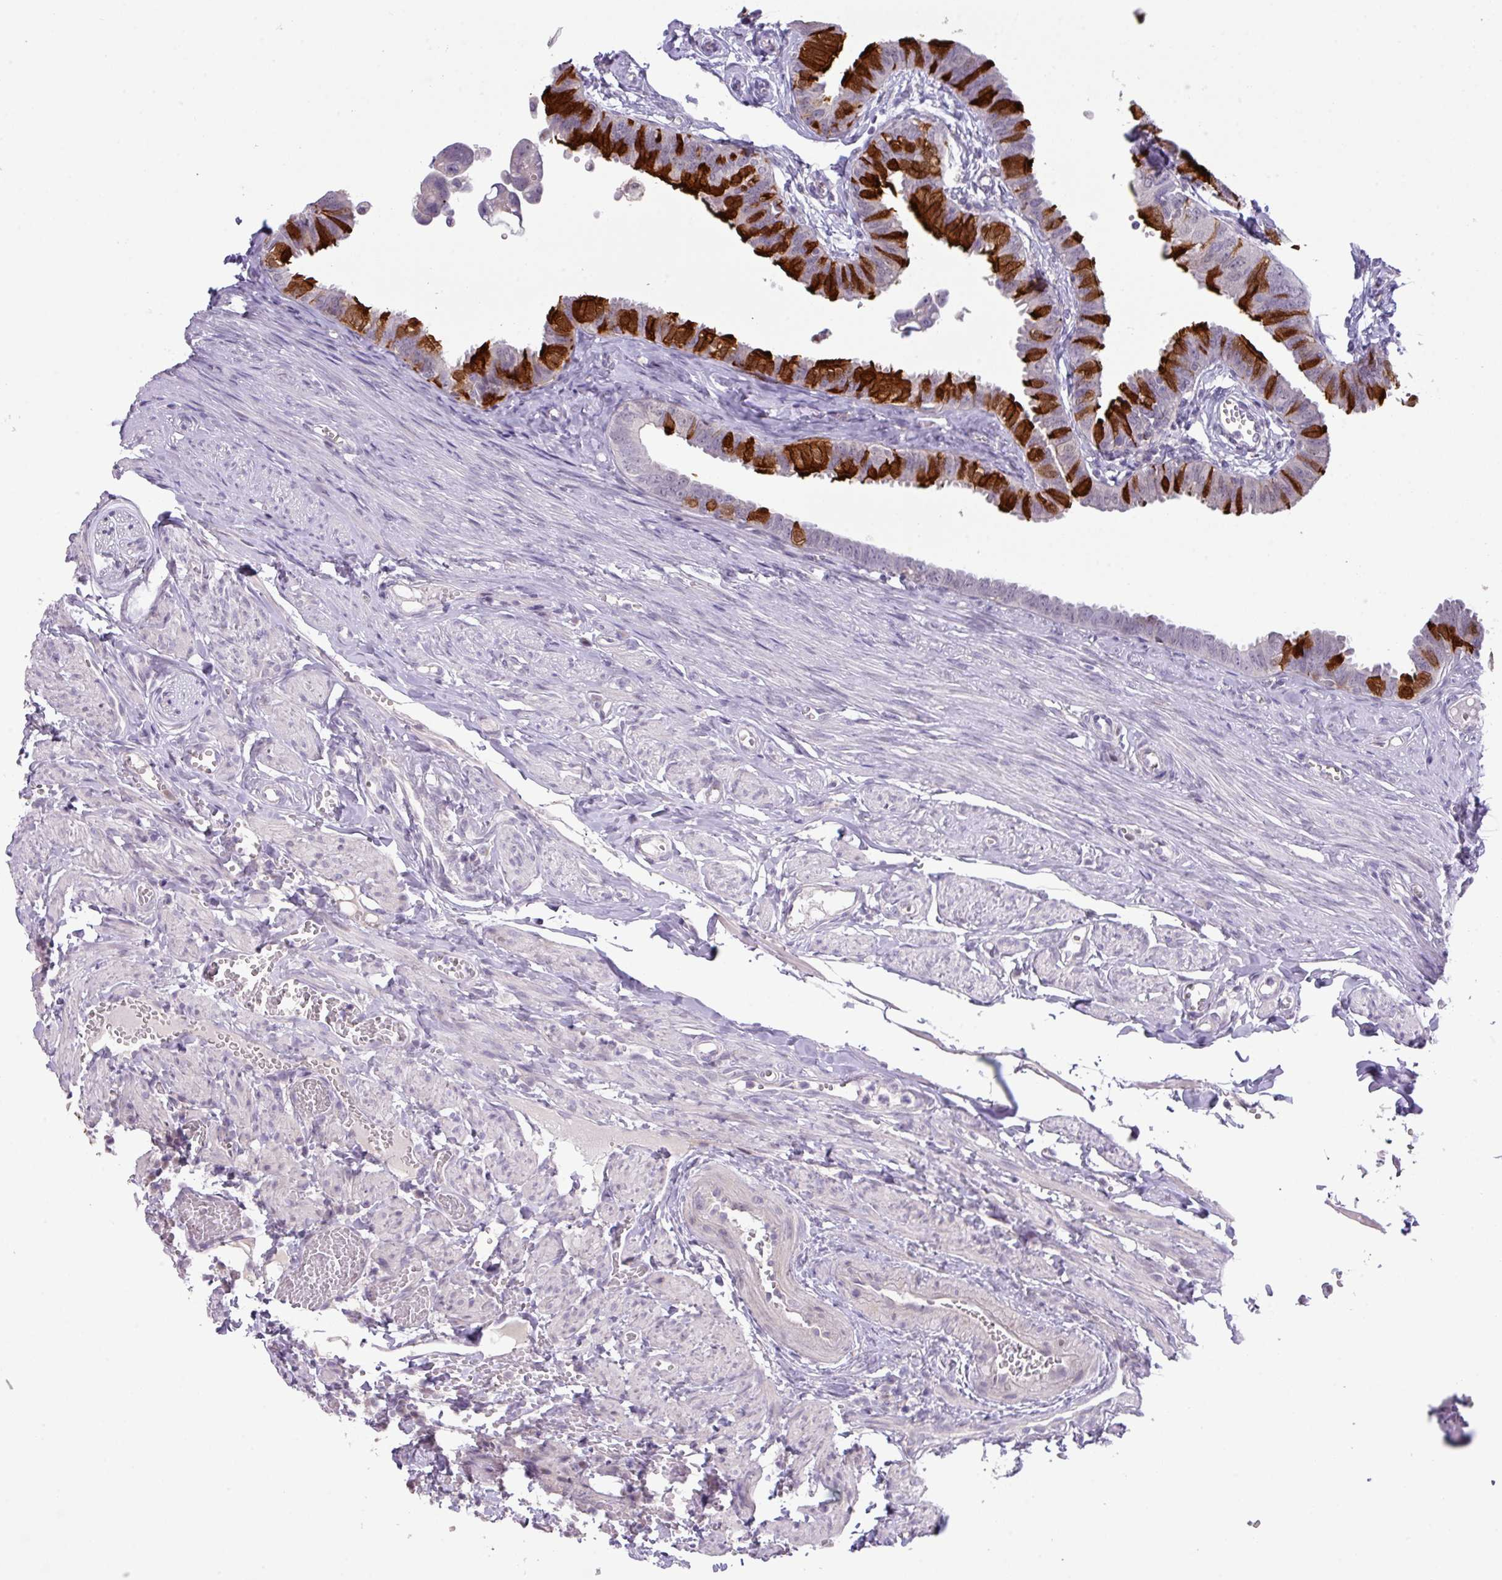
{"staining": {"intensity": "strong", "quantity": "25%-75%", "location": "cytoplasmic/membranous"}, "tissue": "fallopian tube", "cell_type": "Glandular cells", "image_type": "normal", "snomed": [{"axis": "morphology", "description": "Normal tissue, NOS"}, {"axis": "morphology", "description": "Carcinoma, NOS"}, {"axis": "topography", "description": "Fallopian tube"}, {"axis": "topography", "description": "Ovary"}], "caption": "Protein staining shows strong cytoplasmic/membranous staining in approximately 25%-75% of glandular cells in benign fallopian tube.", "gene": "ANKRD13B", "patient": {"sex": "female", "age": 59}}